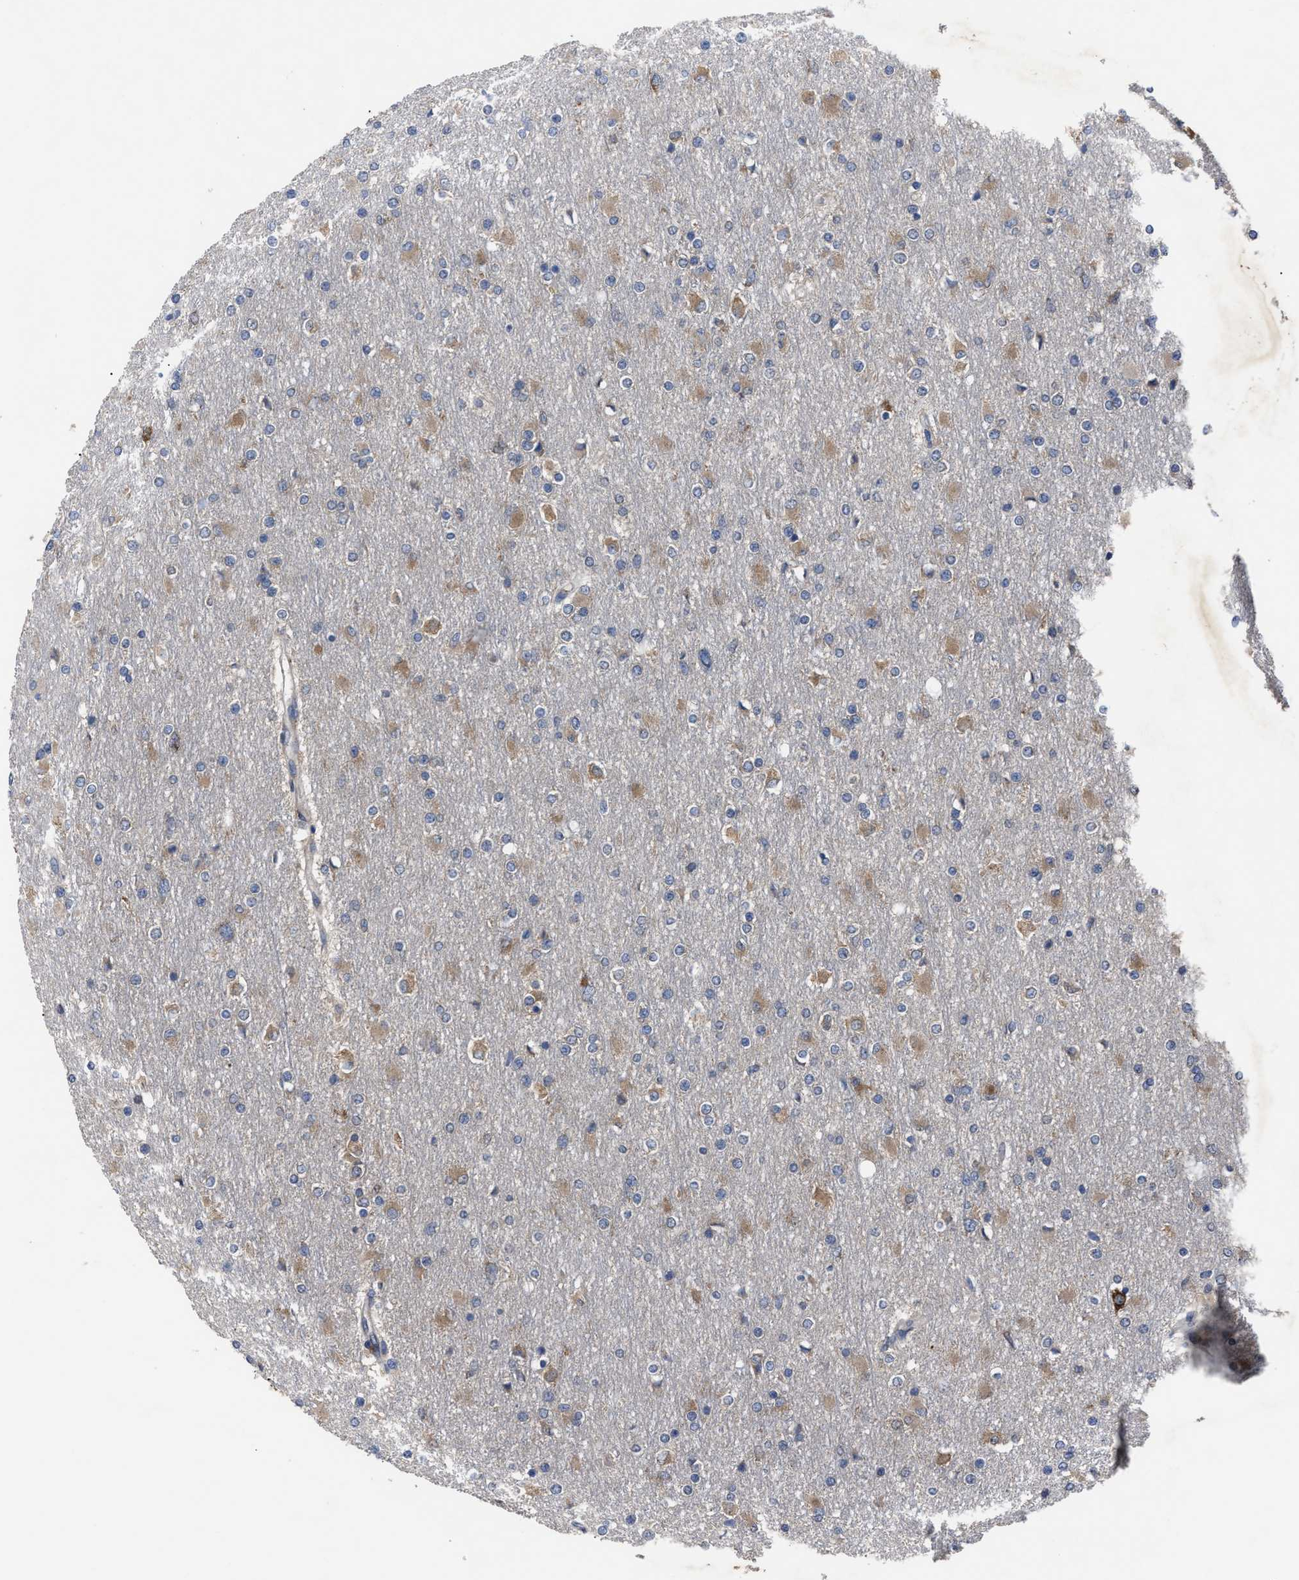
{"staining": {"intensity": "moderate", "quantity": "25%-75%", "location": "cytoplasmic/membranous"}, "tissue": "glioma", "cell_type": "Tumor cells", "image_type": "cancer", "snomed": [{"axis": "morphology", "description": "Glioma, malignant, High grade"}, {"axis": "topography", "description": "Cerebral cortex"}], "caption": "DAB immunohistochemical staining of human malignant high-grade glioma demonstrates moderate cytoplasmic/membranous protein staining in approximately 25%-75% of tumor cells.", "gene": "UPF1", "patient": {"sex": "female", "age": 36}}